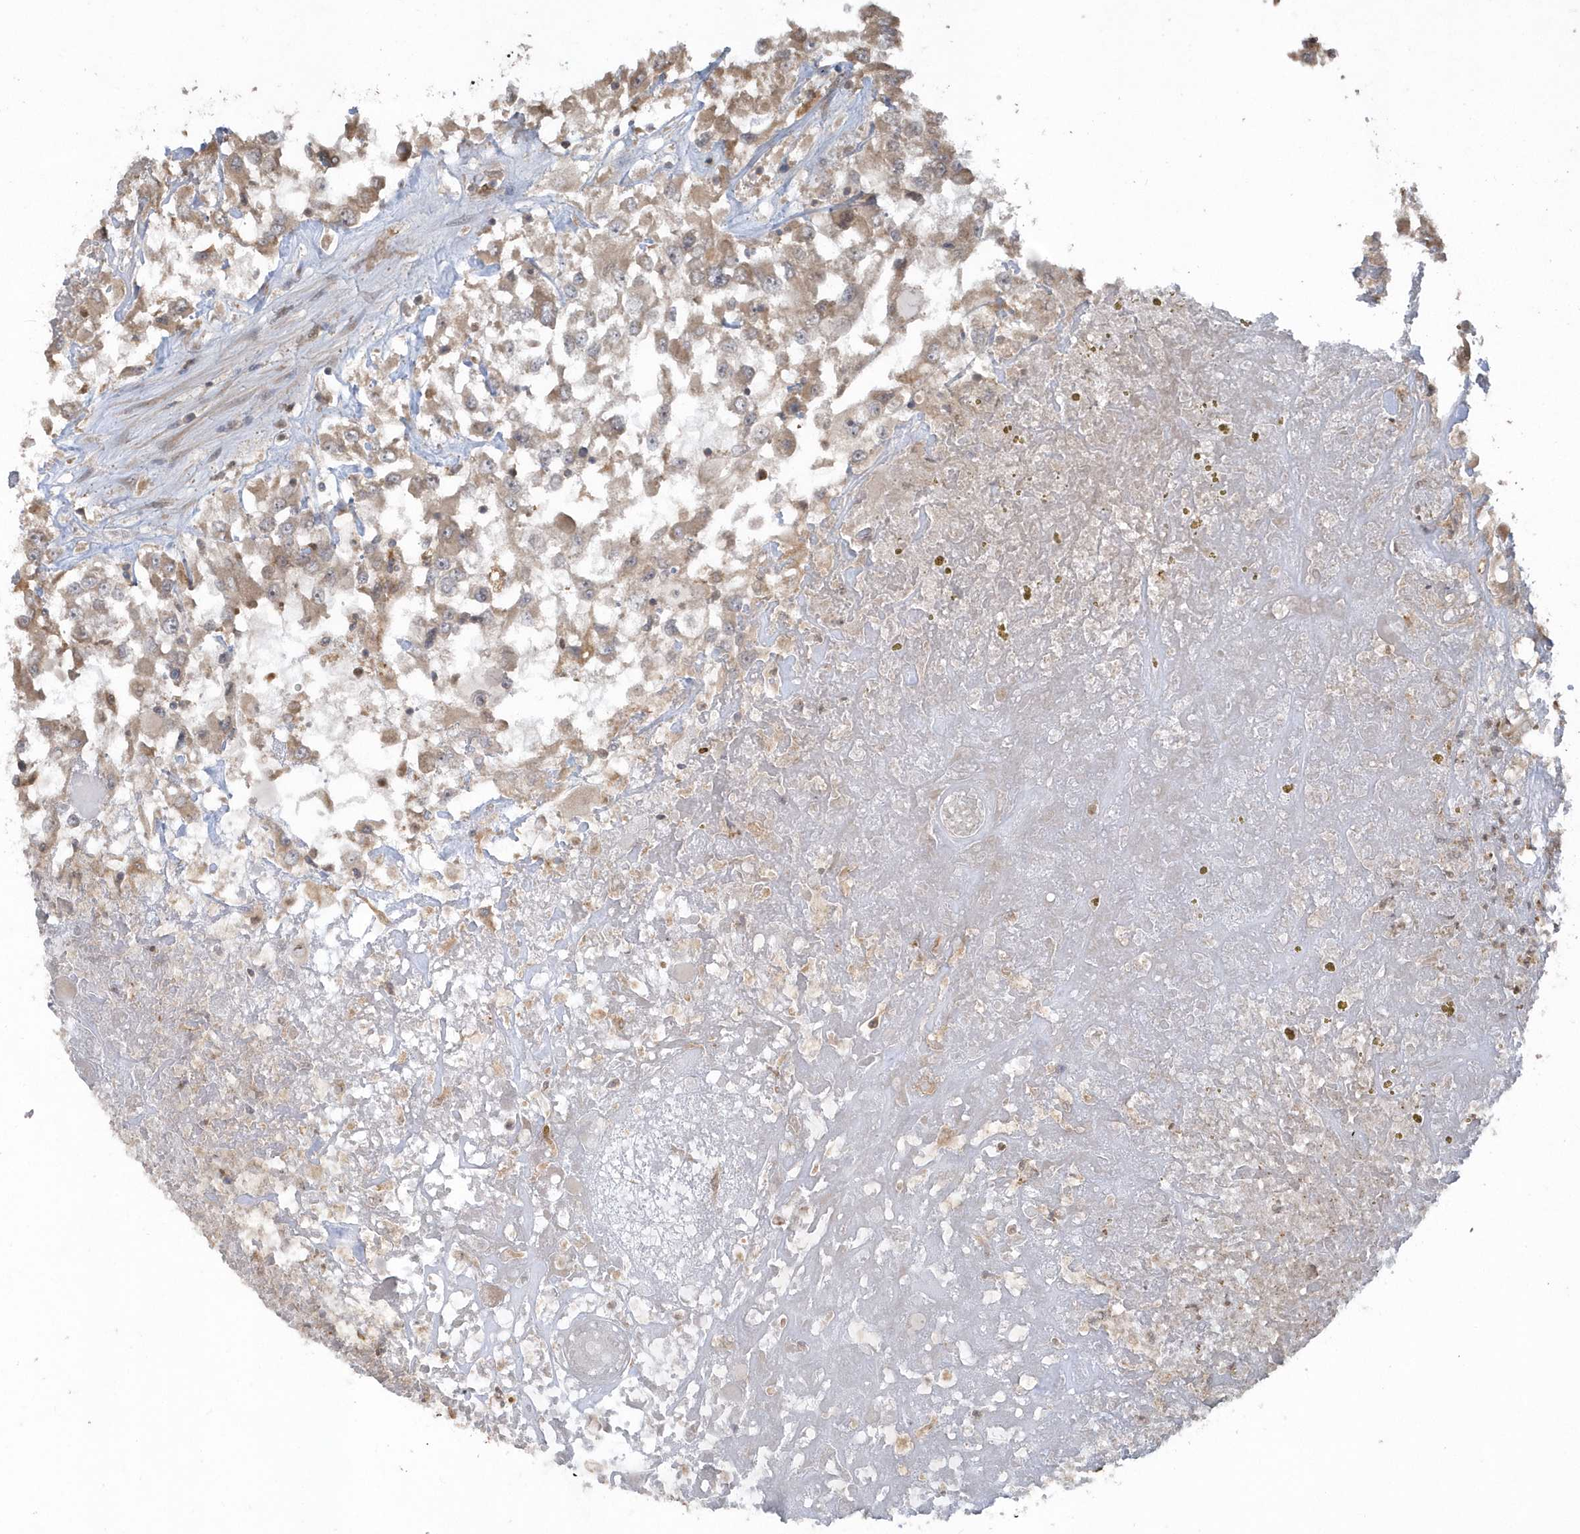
{"staining": {"intensity": "weak", "quantity": "25%-75%", "location": "cytoplasmic/membranous"}, "tissue": "renal cancer", "cell_type": "Tumor cells", "image_type": "cancer", "snomed": [{"axis": "morphology", "description": "Adenocarcinoma, NOS"}, {"axis": "topography", "description": "Kidney"}], "caption": "The immunohistochemical stain labels weak cytoplasmic/membranous expression in tumor cells of renal cancer tissue.", "gene": "HERPUD1", "patient": {"sex": "female", "age": 52}}